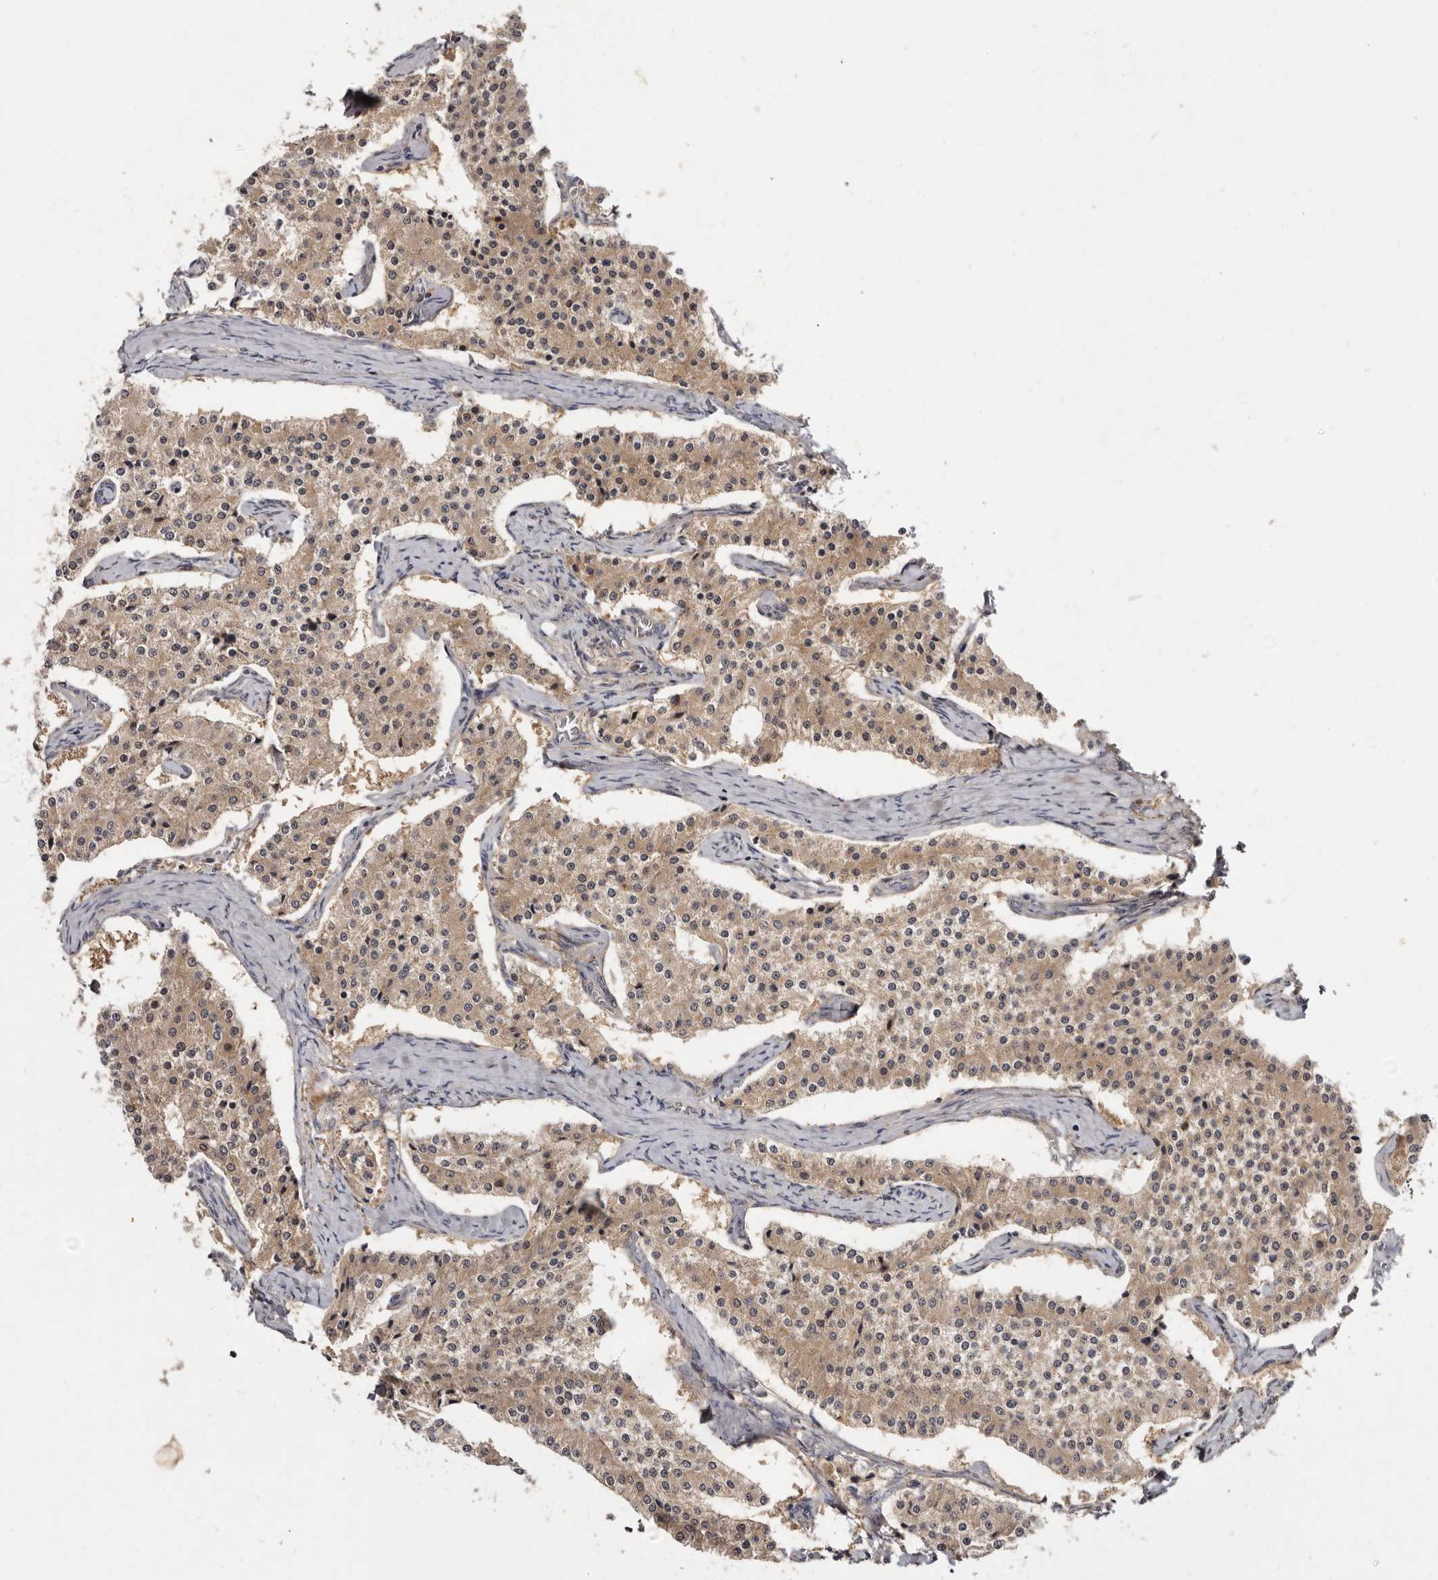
{"staining": {"intensity": "weak", "quantity": ">75%", "location": "cytoplasmic/membranous"}, "tissue": "carcinoid", "cell_type": "Tumor cells", "image_type": "cancer", "snomed": [{"axis": "morphology", "description": "Carcinoid, malignant, NOS"}, {"axis": "topography", "description": "Colon"}], "caption": "Carcinoid tissue reveals weak cytoplasmic/membranous expression in approximately >75% of tumor cells", "gene": "INAVA", "patient": {"sex": "female", "age": 52}}